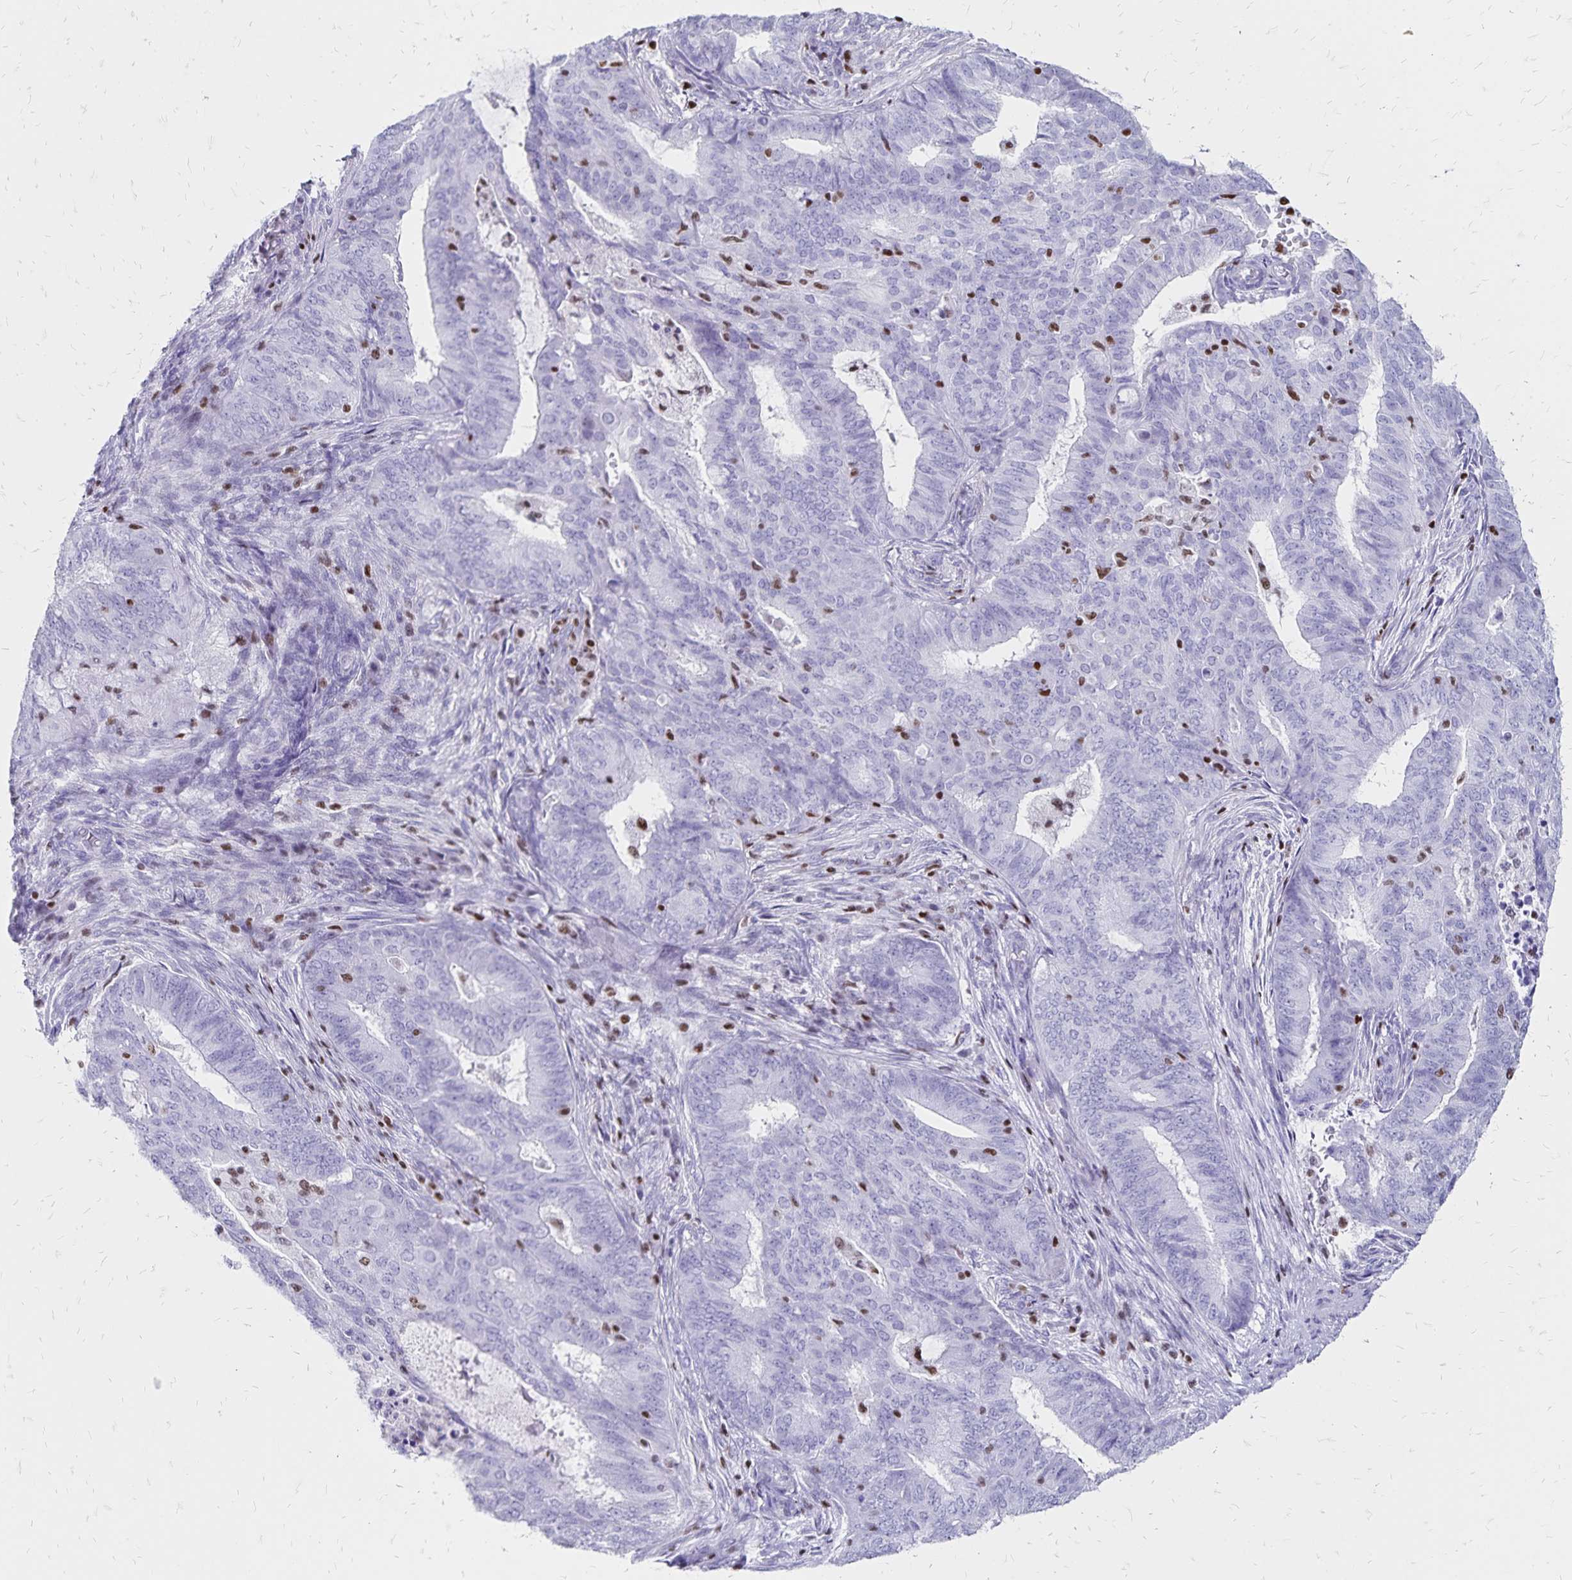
{"staining": {"intensity": "negative", "quantity": "none", "location": "none"}, "tissue": "endometrial cancer", "cell_type": "Tumor cells", "image_type": "cancer", "snomed": [{"axis": "morphology", "description": "Adenocarcinoma, NOS"}, {"axis": "topography", "description": "Endometrium"}], "caption": "Immunohistochemistry histopathology image of neoplastic tissue: endometrial adenocarcinoma stained with DAB demonstrates no significant protein staining in tumor cells. The staining is performed using DAB (3,3'-diaminobenzidine) brown chromogen with nuclei counter-stained in using hematoxylin.", "gene": "IKZF1", "patient": {"sex": "female", "age": 62}}